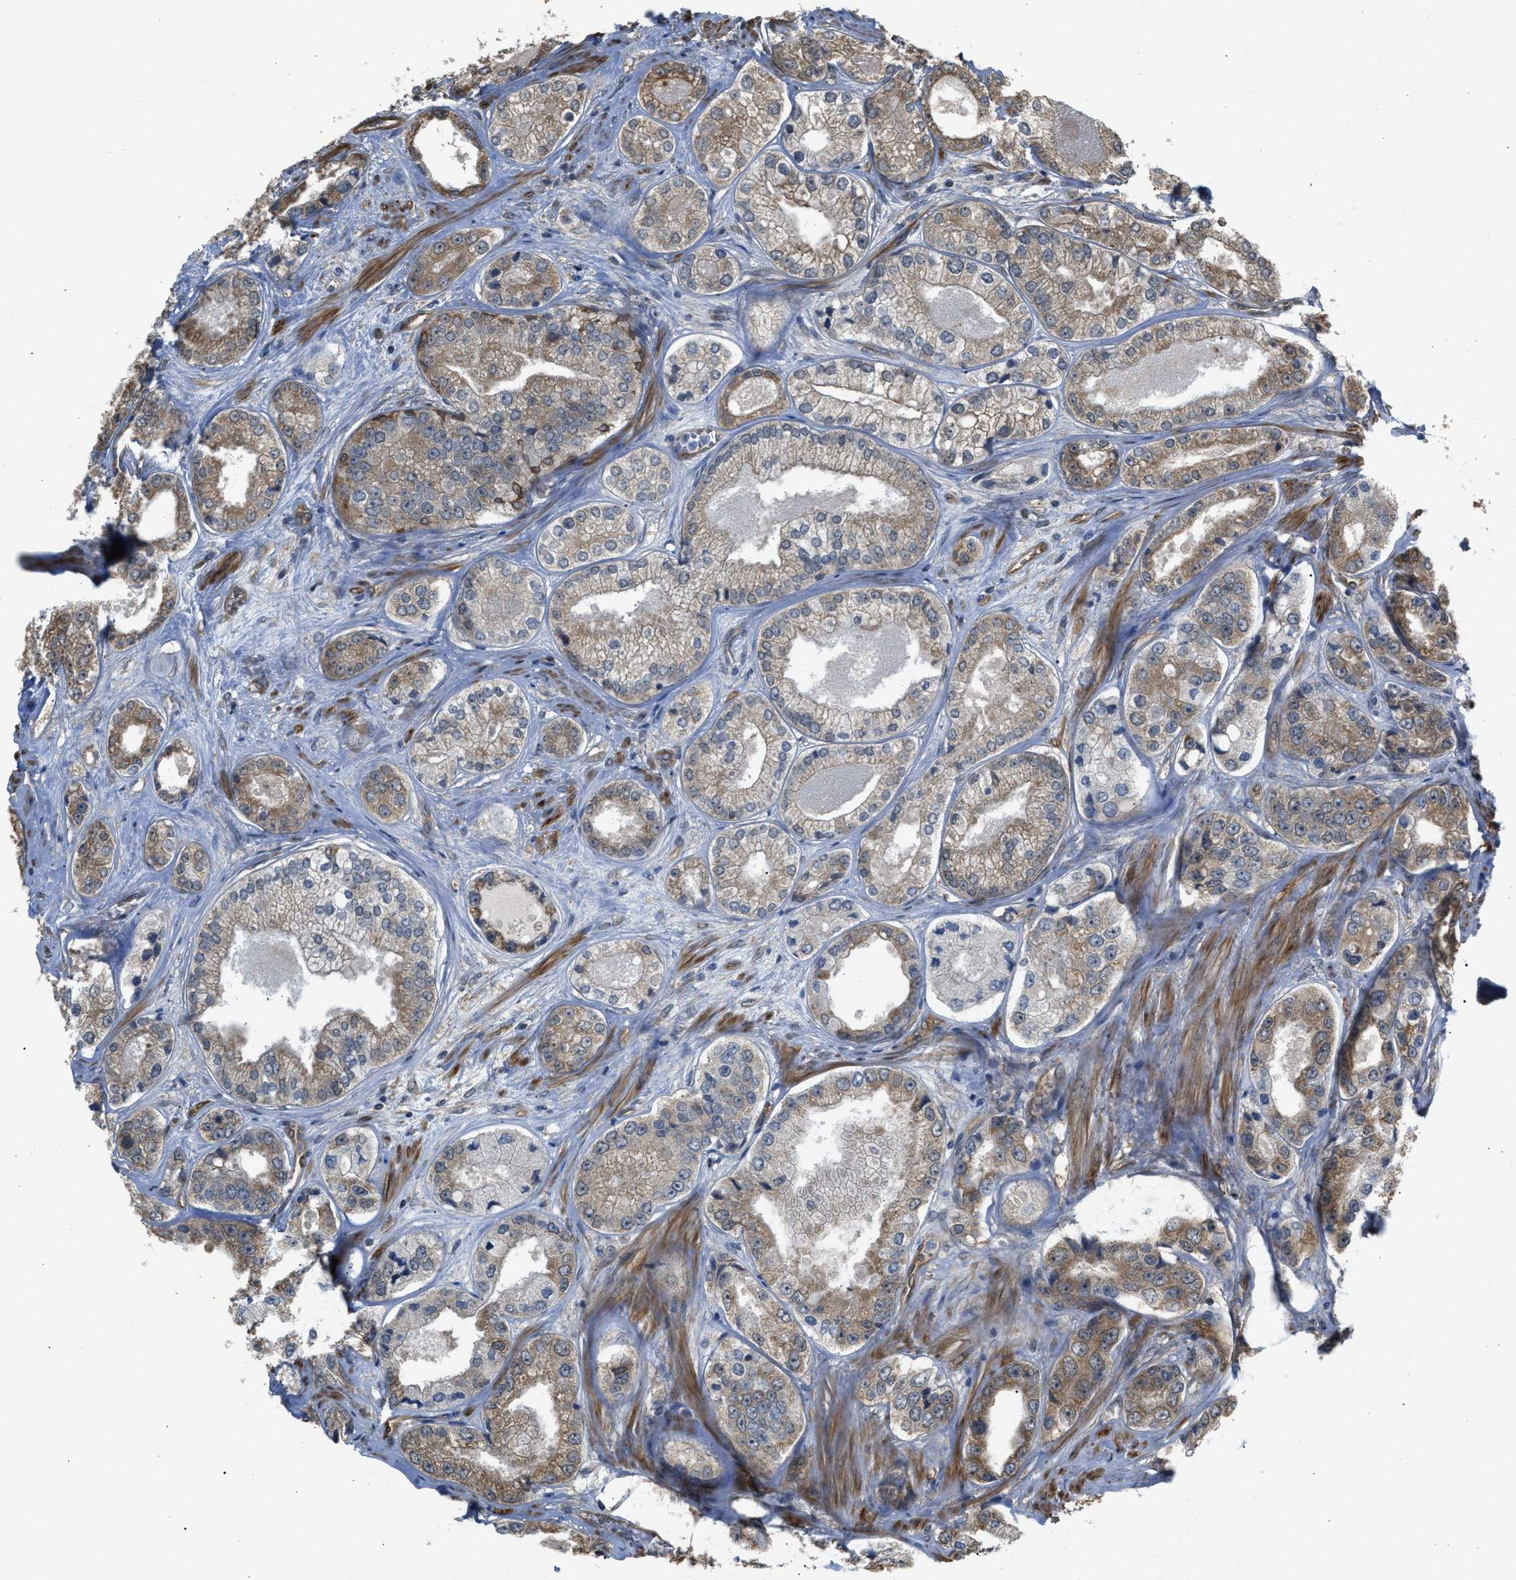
{"staining": {"intensity": "weak", "quantity": ">75%", "location": "cytoplasmic/membranous"}, "tissue": "prostate cancer", "cell_type": "Tumor cells", "image_type": "cancer", "snomed": [{"axis": "morphology", "description": "Adenocarcinoma, High grade"}, {"axis": "topography", "description": "Prostate"}], "caption": "Immunohistochemistry of human prostate high-grade adenocarcinoma shows low levels of weak cytoplasmic/membranous positivity in about >75% of tumor cells.", "gene": "BAG3", "patient": {"sex": "male", "age": 61}}